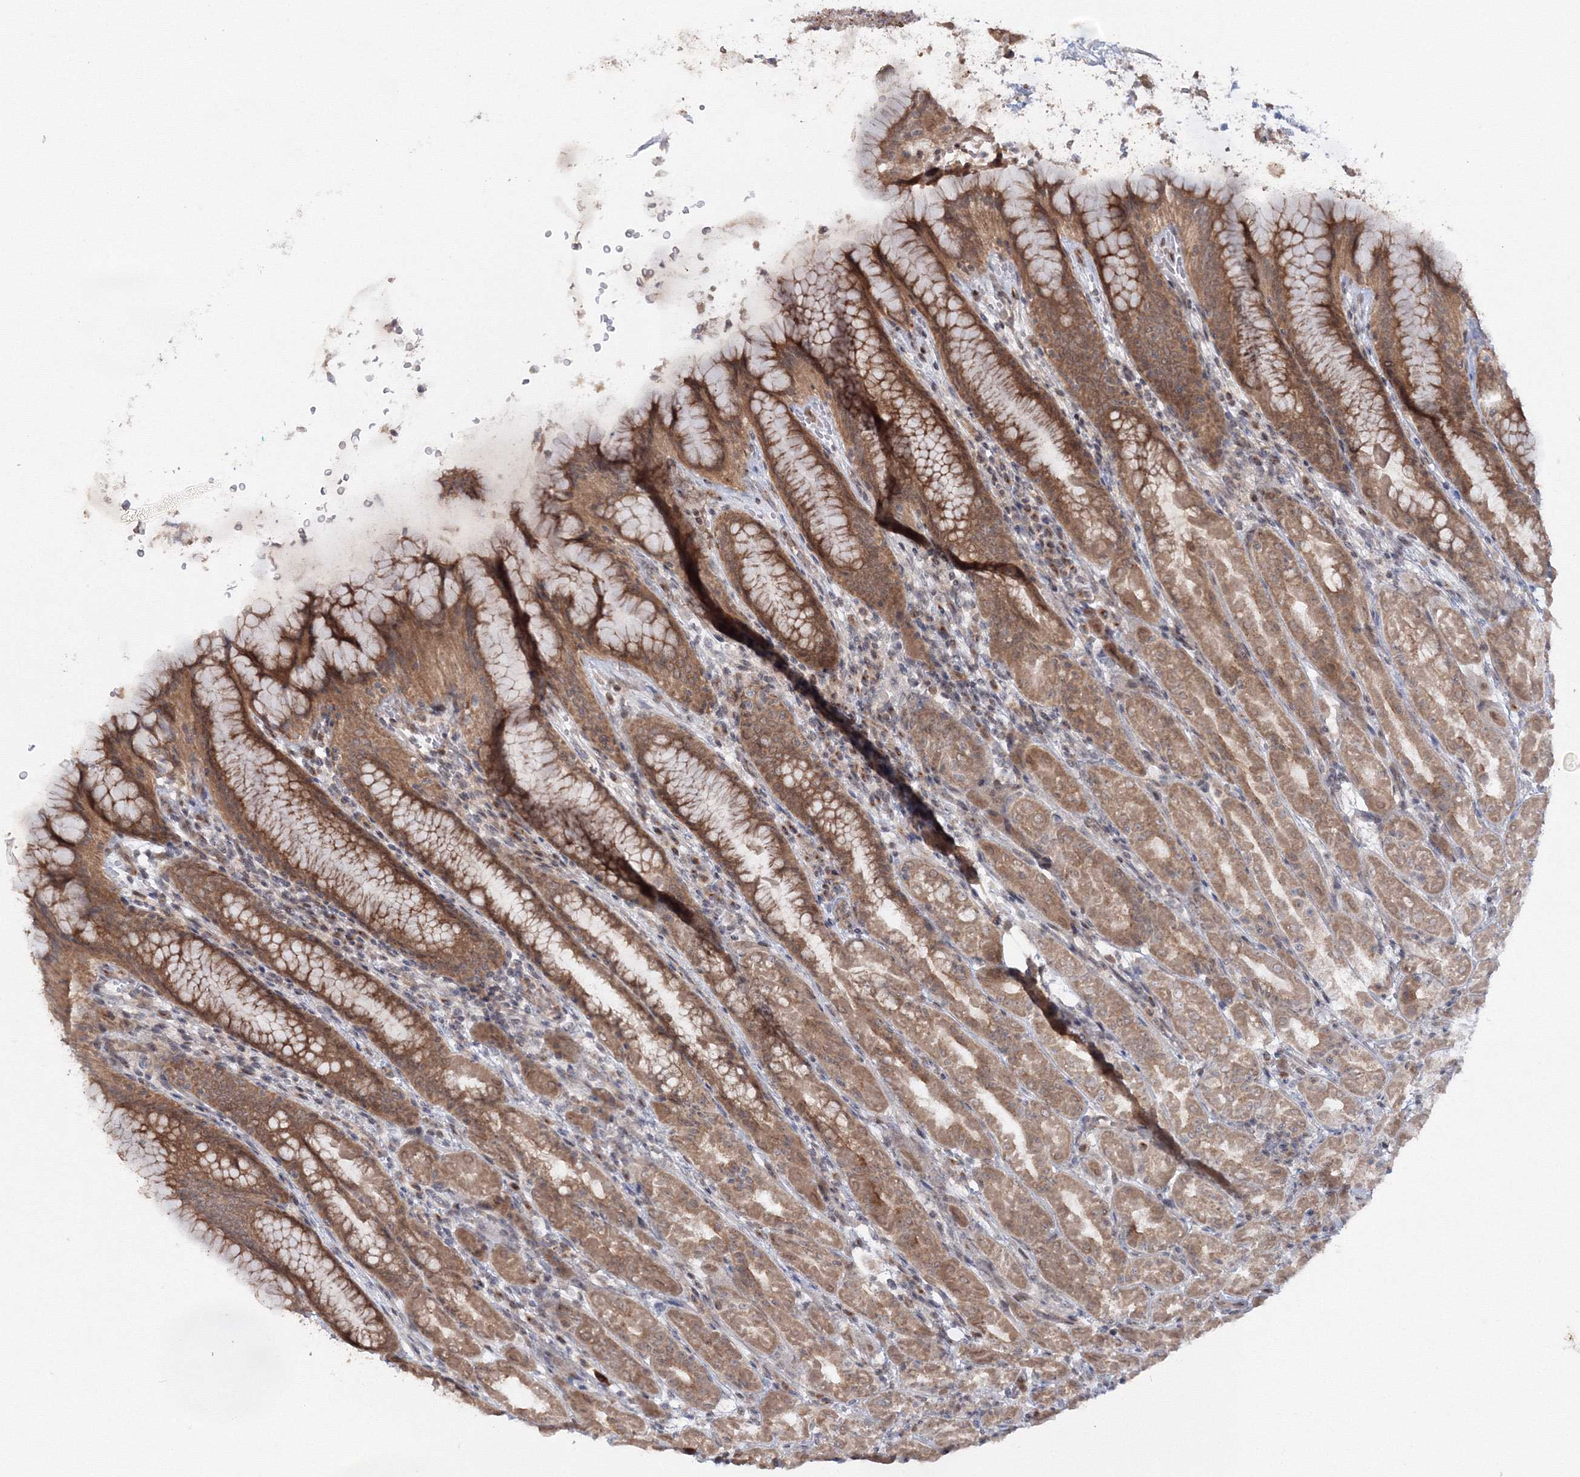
{"staining": {"intensity": "moderate", "quantity": ">75%", "location": "cytoplasmic/membranous"}, "tissue": "stomach", "cell_type": "Glandular cells", "image_type": "normal", "snomed": [{"axis": "morphology", "description": "Normal tissue, NOS"}, {"axis": "topography", "description": "Stomach"}], "caption": "Glandular cells exhibit medium levels of moderate cytoplasmic/membranous staining in about >75% of cells in benign human stomach. (DAB IHC with brightfield microscopy, high magnification).", "gene": "ZFAND6", "patient": {"sex": "female", "age": 79}}